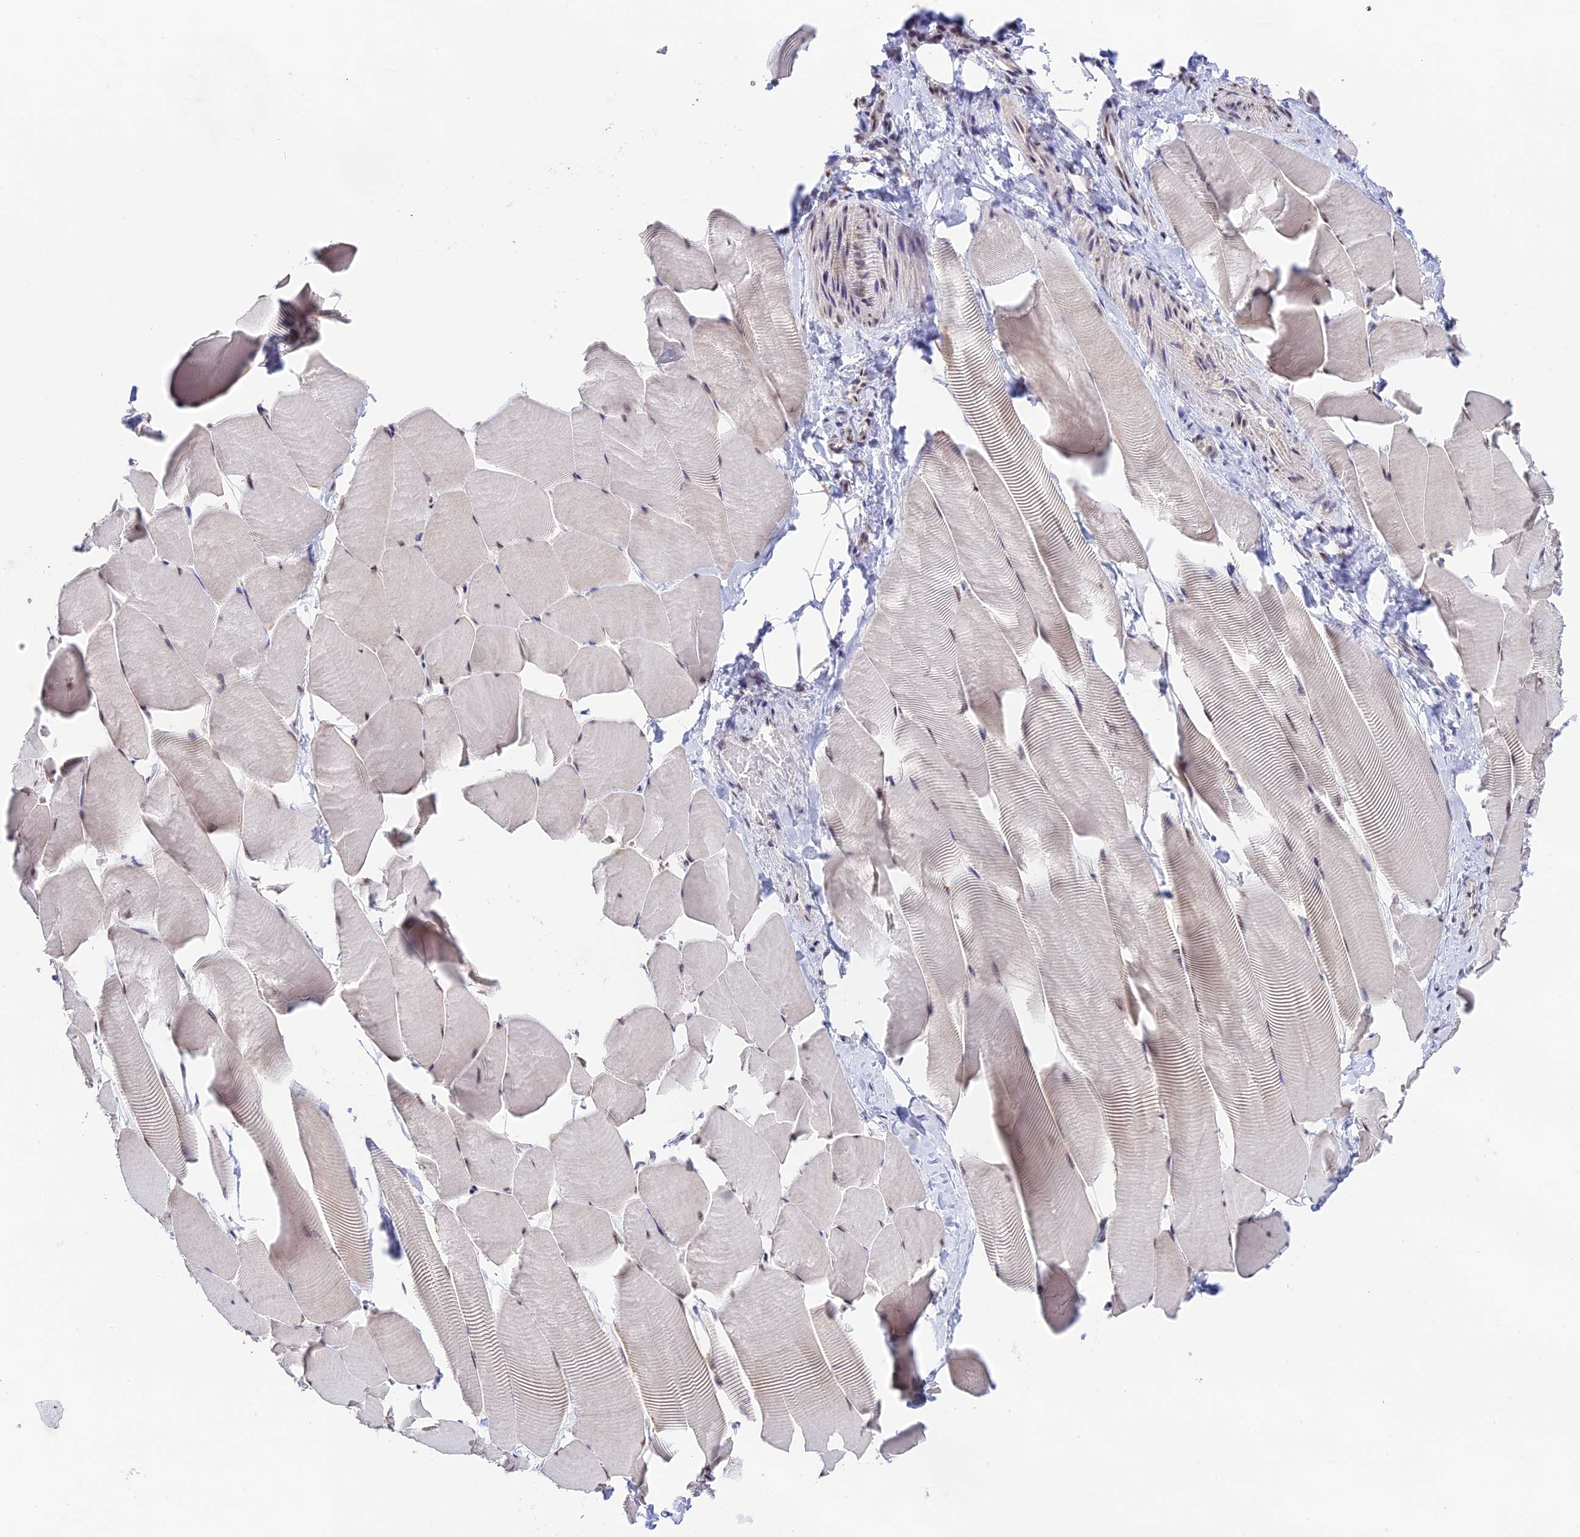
{"staining": {"intensity": "negative", "quantity": "none", "location": "none"}, "tissue": "skeletal muscle", "cell_type": "Myocytes", "image_type": "normal", "snomed": [{"axis": "morphology", "description": "Normal tissue, NOS"}, {"axis": "topography", "description": "Skeletal muscle"}], "caption": "This image is of unremarkable skeletal muscle stained with IHC to label a protein in brown with the nuclei are counter-stained blue. There is no staining in myocytes.", "gene": "THOC7", "patient": {"sex": "male", "age": 25}}